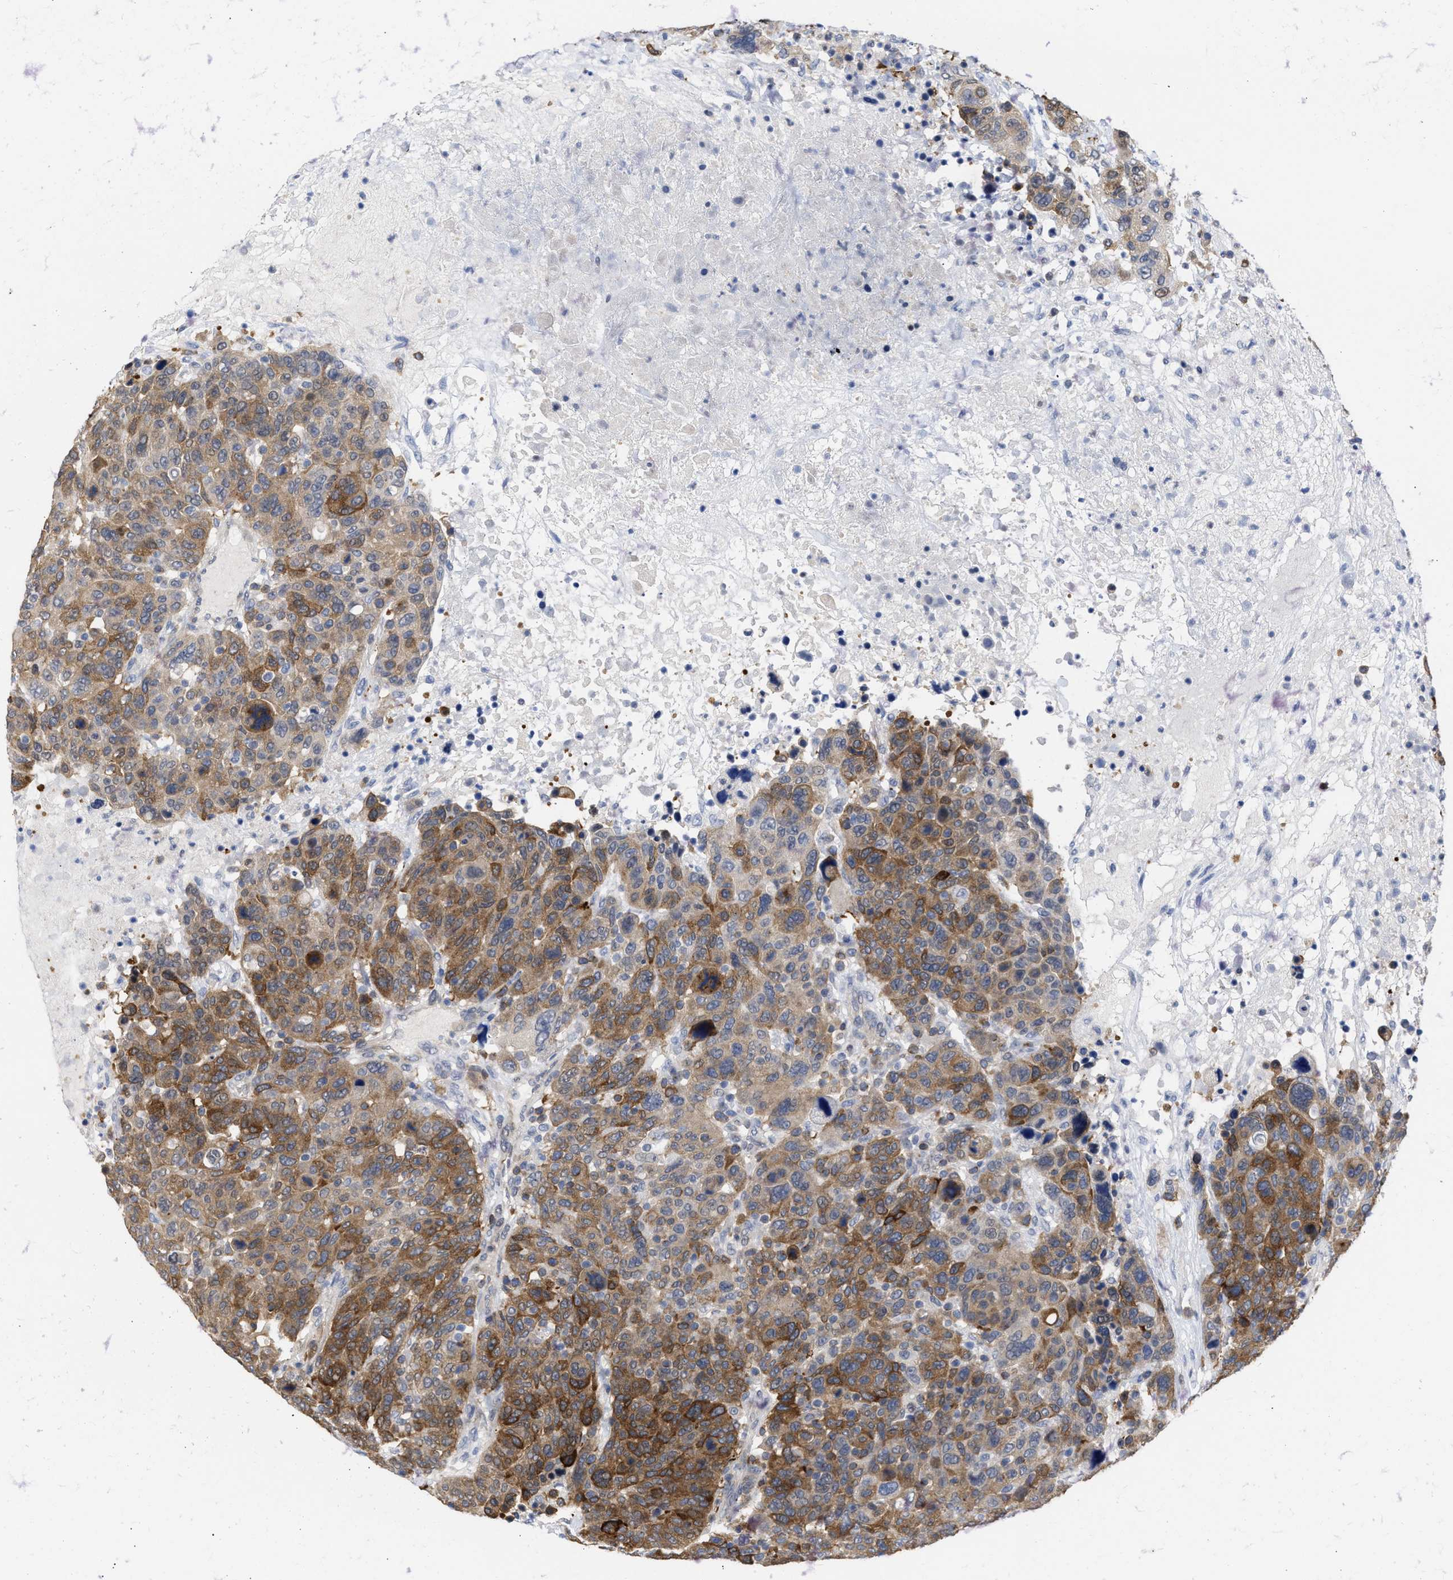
{"staining": {"intensity": "moderate", "quantity": ">75%", "location": "cytoplasmic/membranous"}, "tissue": "breast cancer", "cell_type": "Tumor cells", "image_type": "cancer", "snomed": [{"axis": "morphology", "description": "Duct carcinoma"}, {"axis": "topography", "description": "Breast"}], "caption": "Moderate cytoplasmic/membranous staining is appreciated in approximately >75% of tumor cells in breast invasive ductal carcinoma.", "gene": "THRA", "patient": {"sex": "female", "age": 37}}